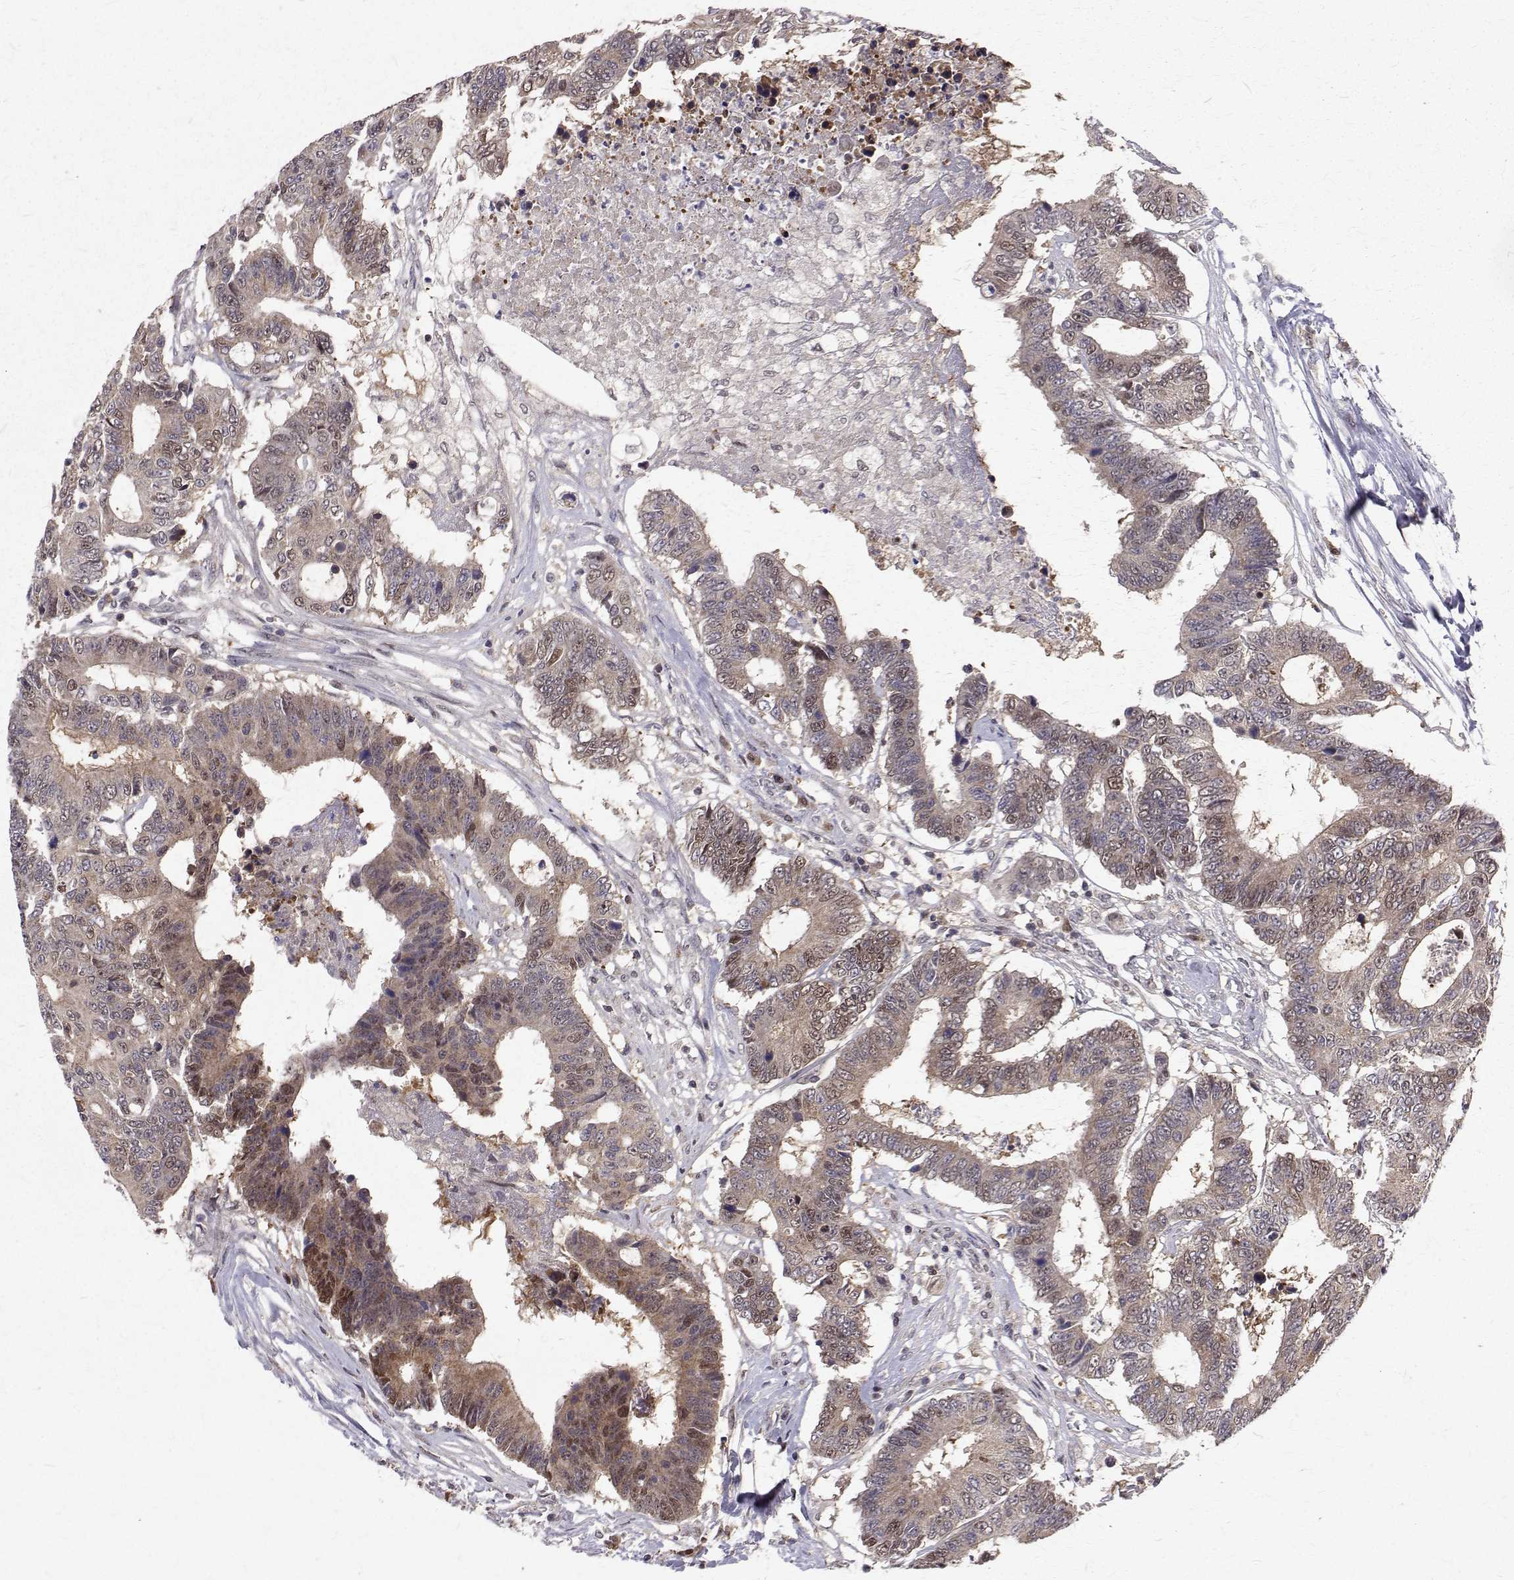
{"staining": {"intensity": "weak", "quantity": ">75%", "location": "cytoplasmic/membranous,nuclear"}, "tissue": "colorectal cancer", "cell_type": "Tumor cells", "image_type": "cancer", "snomed": [{"axis": "morphology", "description": "Adenocarcinoma, NOS"}, {"axis": "topography", "description": "Colon"}], "caption": "Tumor cells display low levels of weak cytoplasmic/membranous and nuclear staining in about >75% of cells in human colorectal cancer (adenocarcinoma). (DAB (3,3'-diaminobenzidine) IHC with brightfield microscopy, high magnification).", "gene": "NIF3L1", "patient": {"sex": "female", "age": 48}}